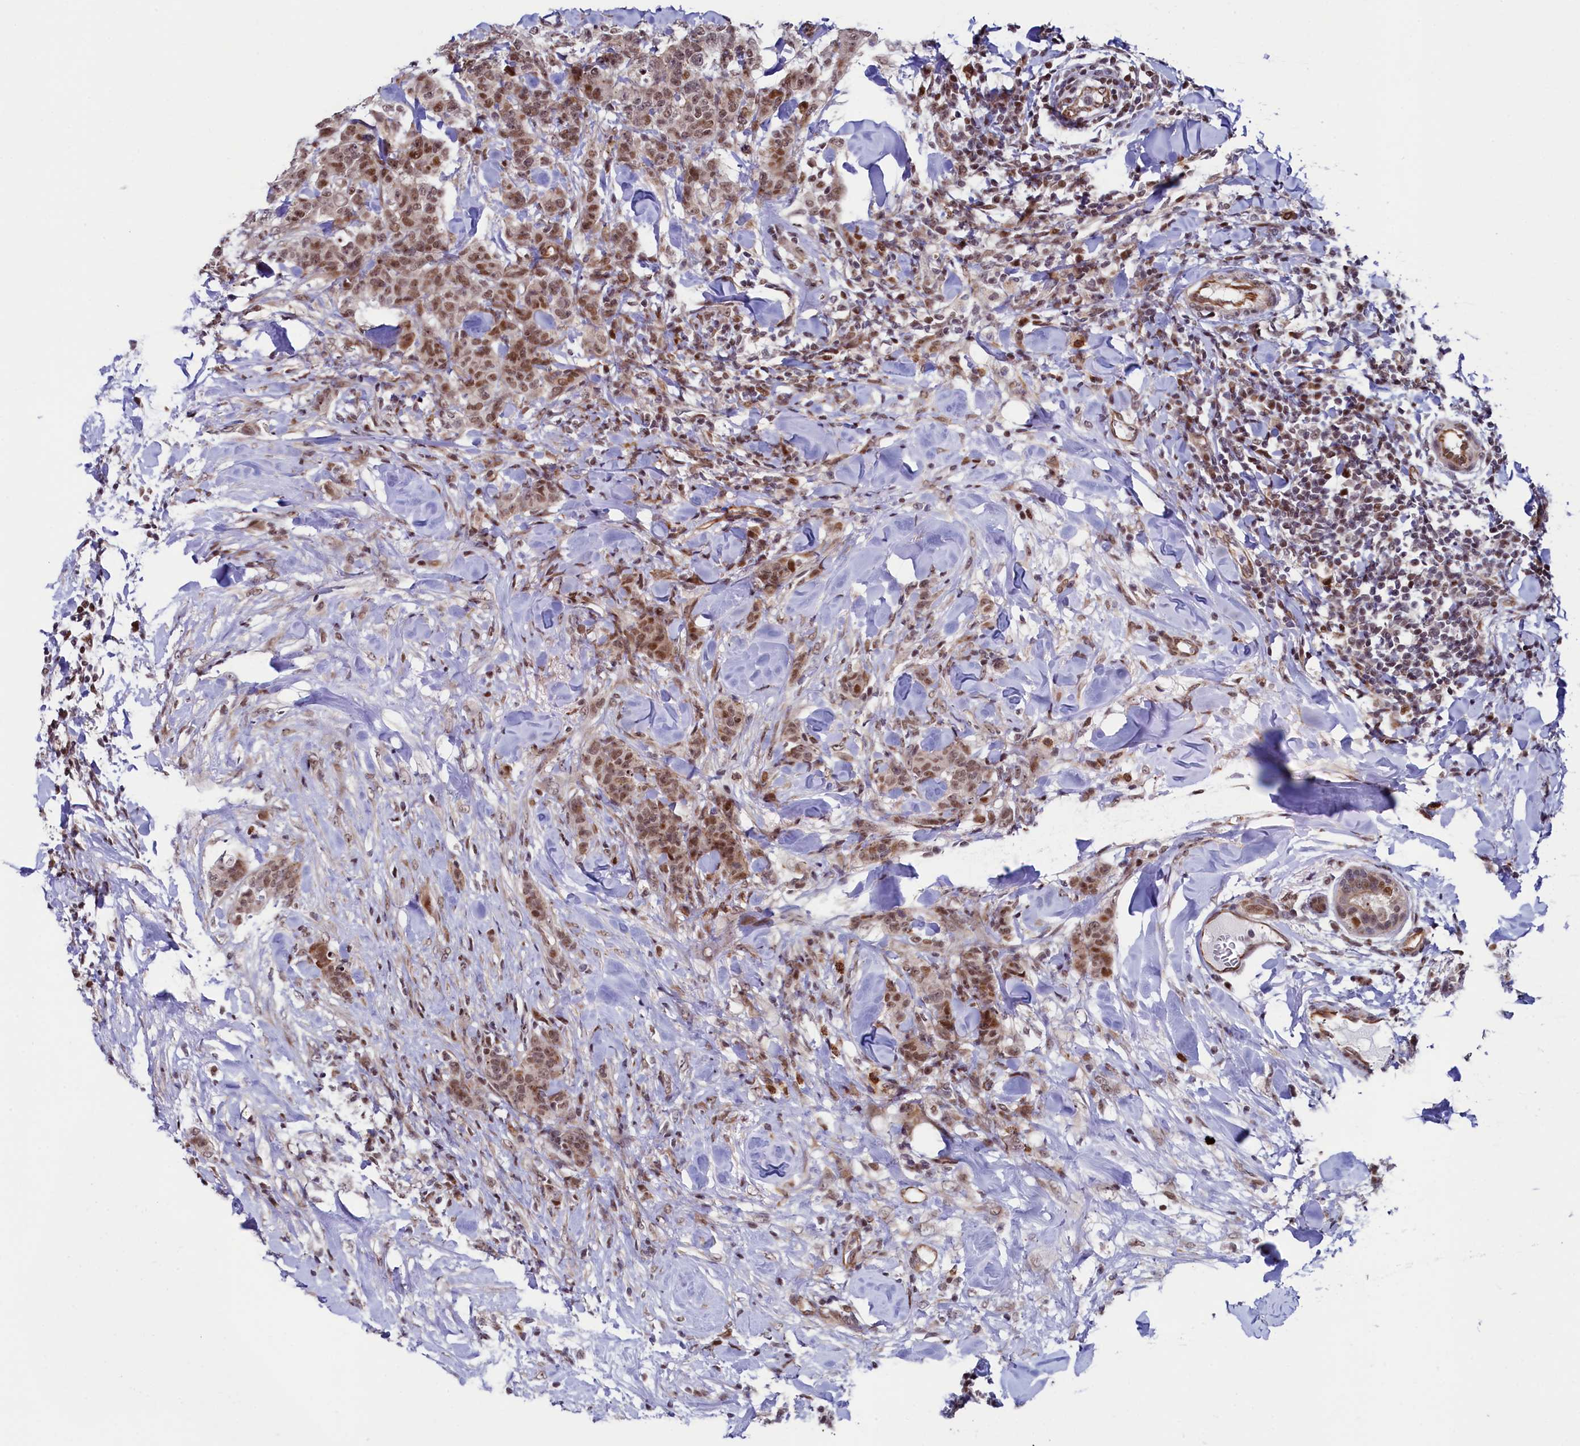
{"staining": {"intensity": "moderate", "quantity": ">75%", "location": "nuclear"}, "tissue": "breast cancer", "cell_type": "Tumor cells", "image_type": "cancer", "snomed": [{"axis": "morphology", "description": "Duct carcinoma"}, {"axis": "topography", "description": "Breast"}], "caption": "Immunohistochemistry histopathology image of breast invasive ductal carcinoma stained for a protein (brown), which reveals medium levels of moderate nuclear positivity in approximately >75% of tumor cells.", "gene": "LEO1", "patient": {"sex": "female", "age": 40}}